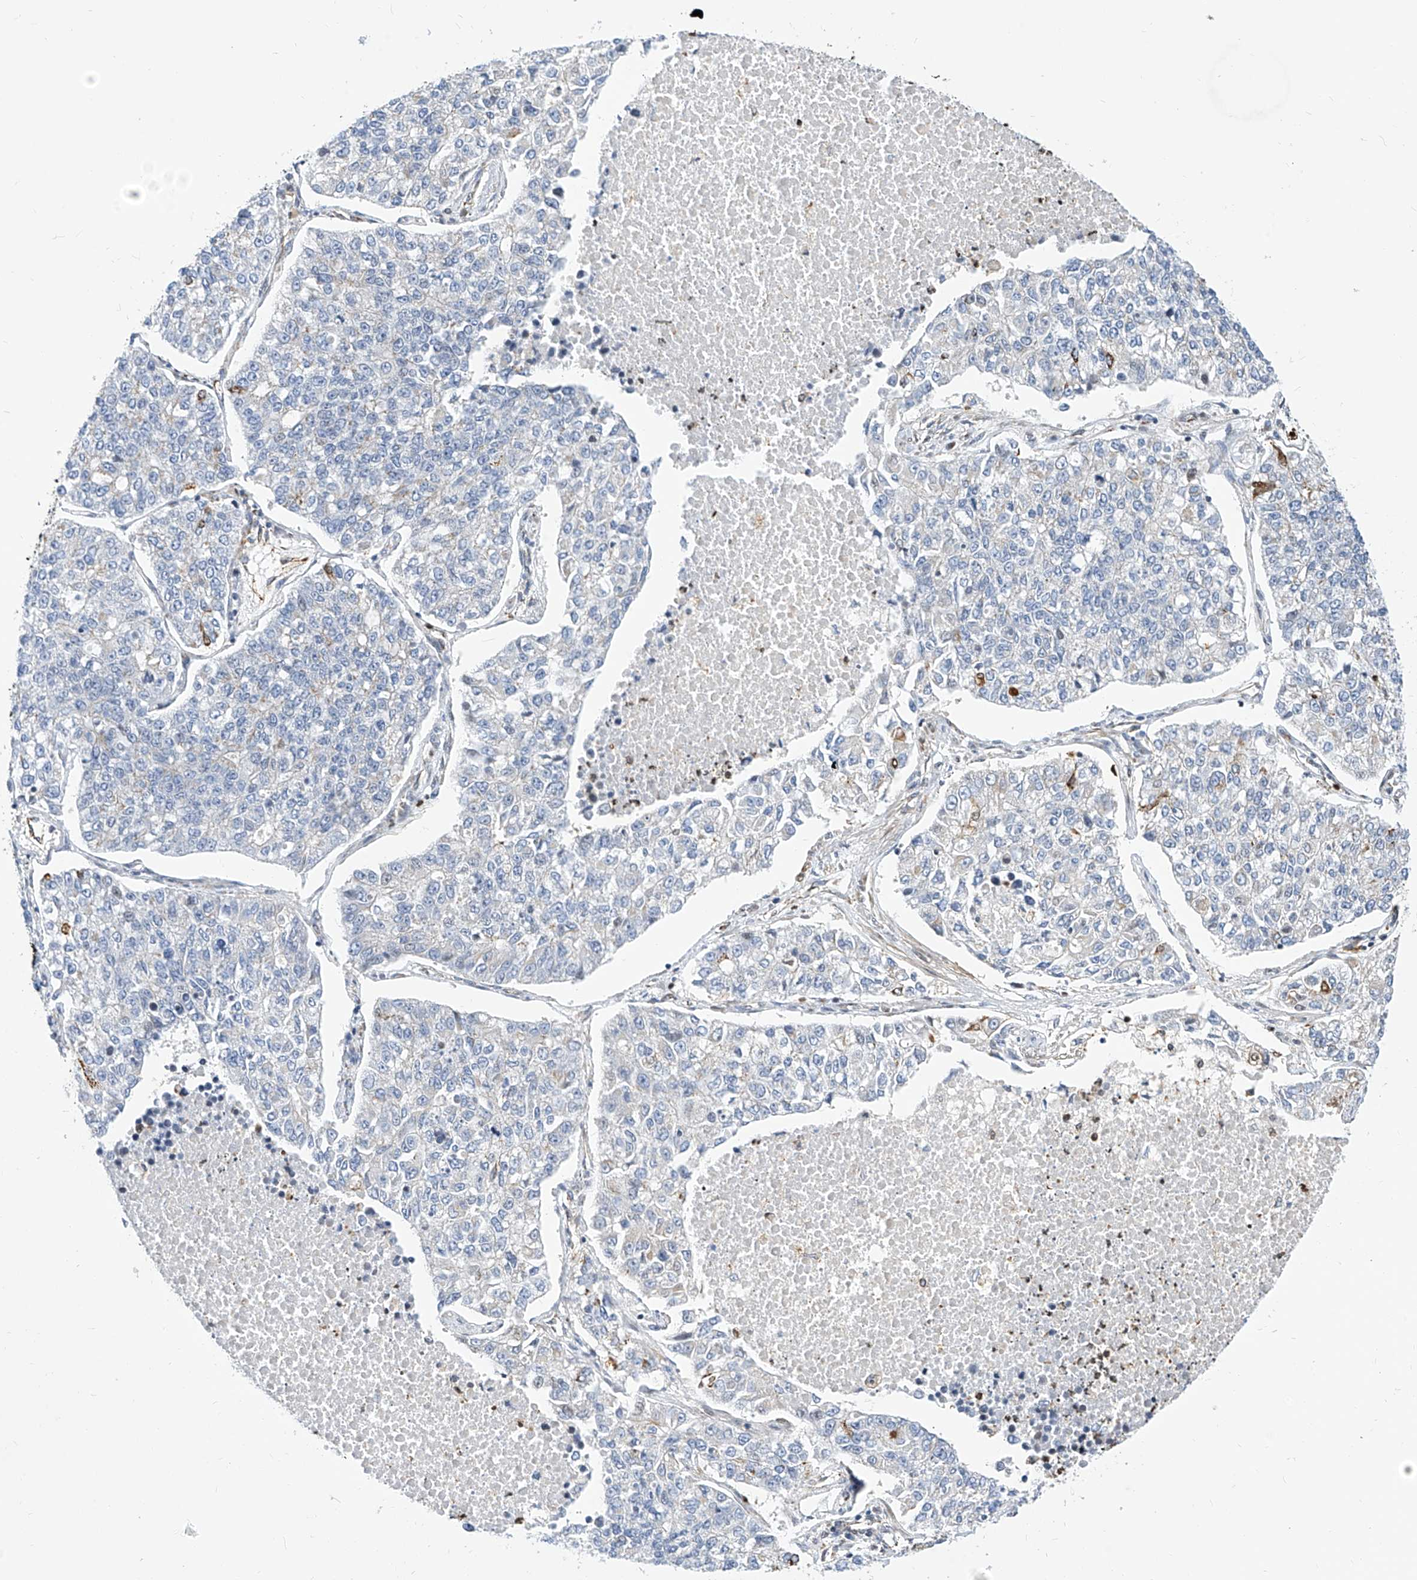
{"staining": {"intensity": "negative", "quantity": "none", "location": "none"}, "tissue": "lung cancer", "cell_type": "Tumor cells", "image_type": "cancer", "snomed": [{"axis": "morphology", "description": "Adenocarcinoma, NOS"}, {"axis": "topography", "description": "Lung"}], "caption": "Tumor cells show no significant staining in lung adenocarcinoma.", "gene": "TTLL8", "patient": {"sex": "male", "age": 49}}